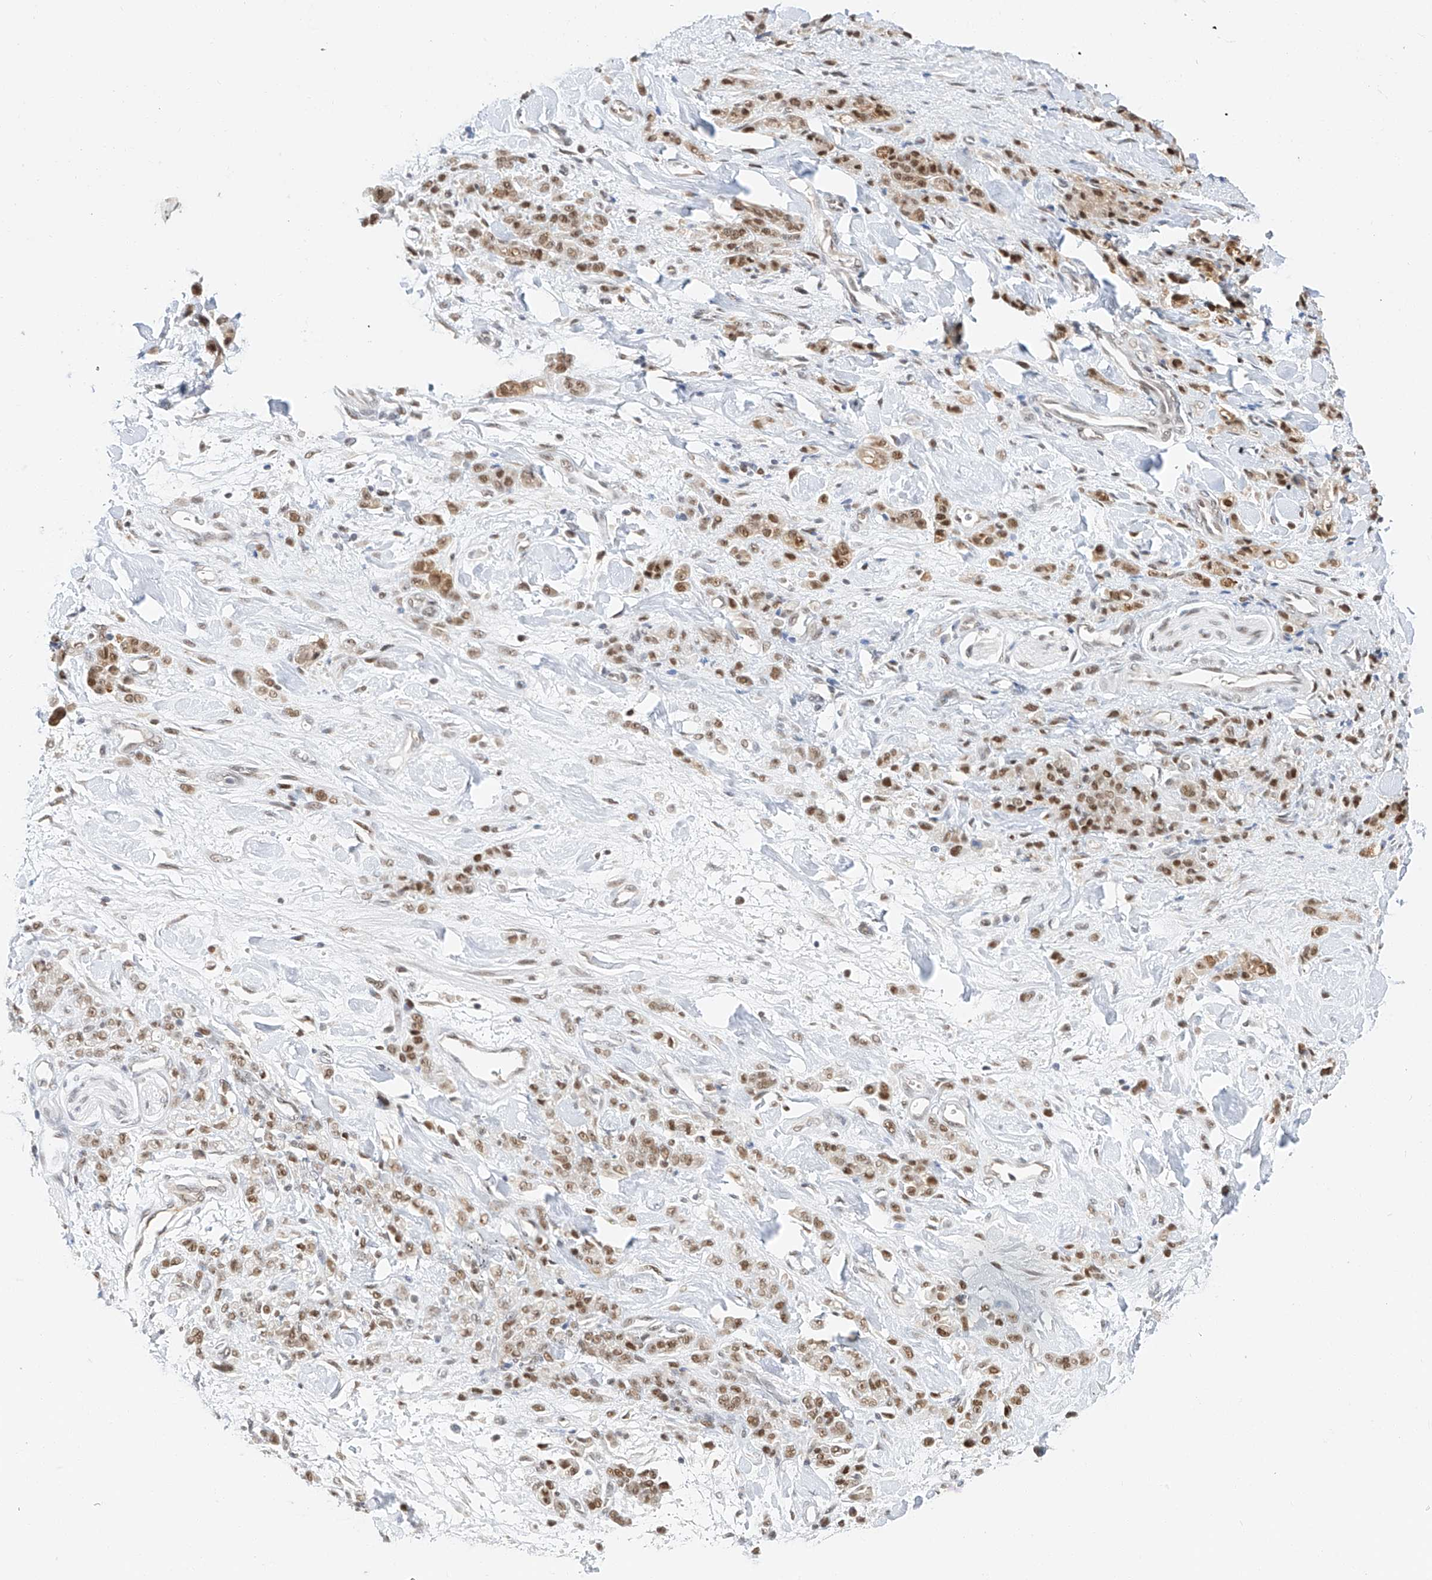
{"staining": {"intensity": "moderate", "quantity": ">75%", "location": "nuclear"}, "tissue": "stomach cancer", "cell_type": "Tumor cells", "image_type": "cancer", "snomed": [{"axis": "morphology", "description": "Normal tissue, NOS"}, {"axis": "morphology", "description": "Adenocarcinoma, NOS"}, {"axis": "topography", "description": "Stomach"}], "caption": "Immunohistochemistry (IHC) micrograph of neoplastic tissue: adenocarcinoma (stomach) stained using IHC exhibits medium levels of moderate protein expression localized specifically in the nuclear of tumor cells, appearing as a nuclear brown color.", "gene": "POGK", "patient": {"sex": "male", "age": 82}}